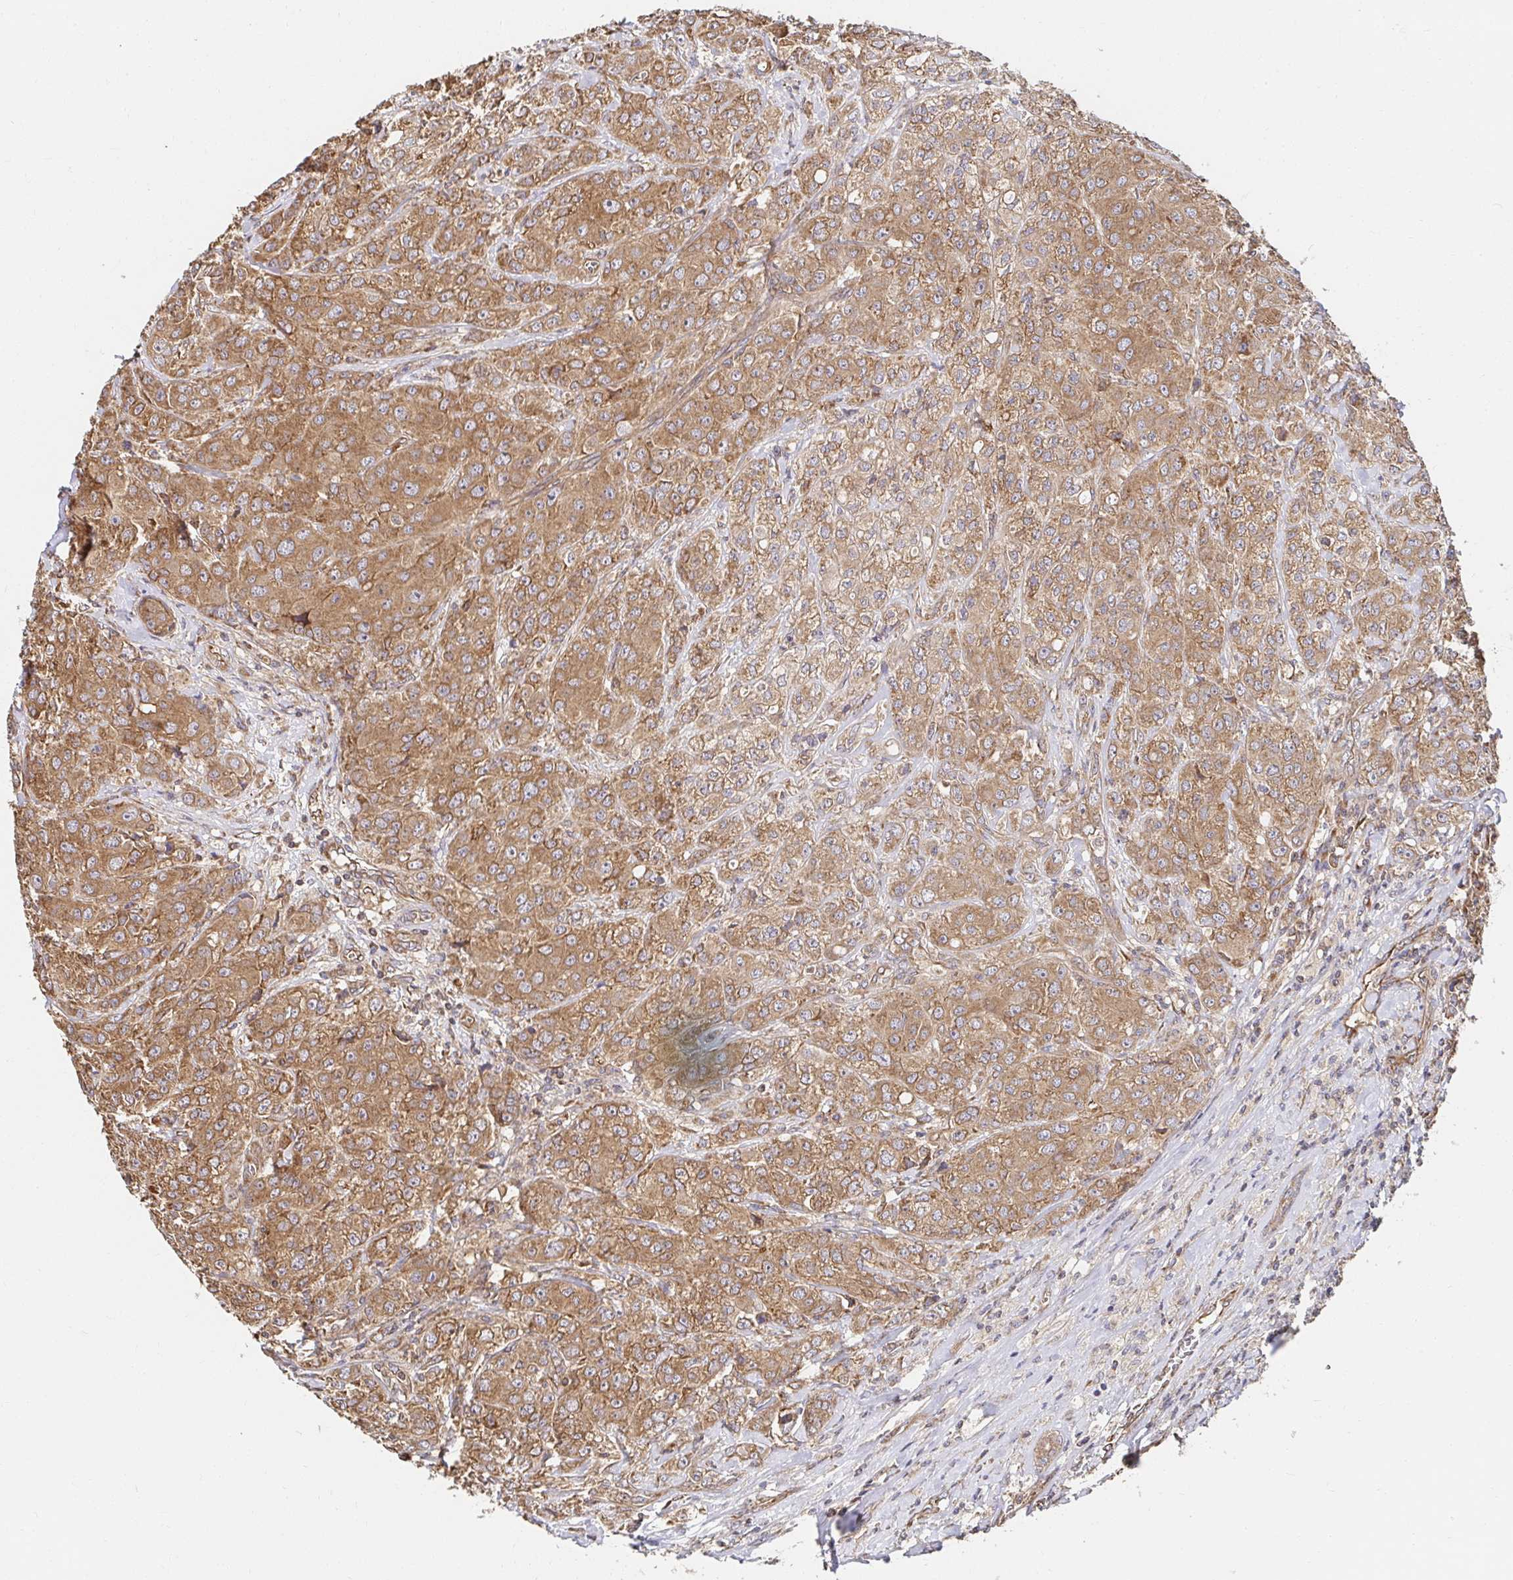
{"staining": {"intensity": "moderate", "quantity": ">75%", "location": "cytoplasmic/membranous"}, "tissue": "breast cancer", "cell_type": "Tumor cells", "image_type": "cancer", "snomed": [{"axis": "morphology", "description": "Normal tissue, NOS"}, {"axis": "morphology", "description": "Duct carcinoma"}, {"axis": "topography", "description": "Breast"}], "caption": "This photomicrograph shows immunohistochemistry (IHC) staining of breast cancer, with medium moderate cytoplasmic/membranous positivity in about >75% of tumor cells.", "gene": "APBB1", "patient": {"sex": "female", "age": 43}}